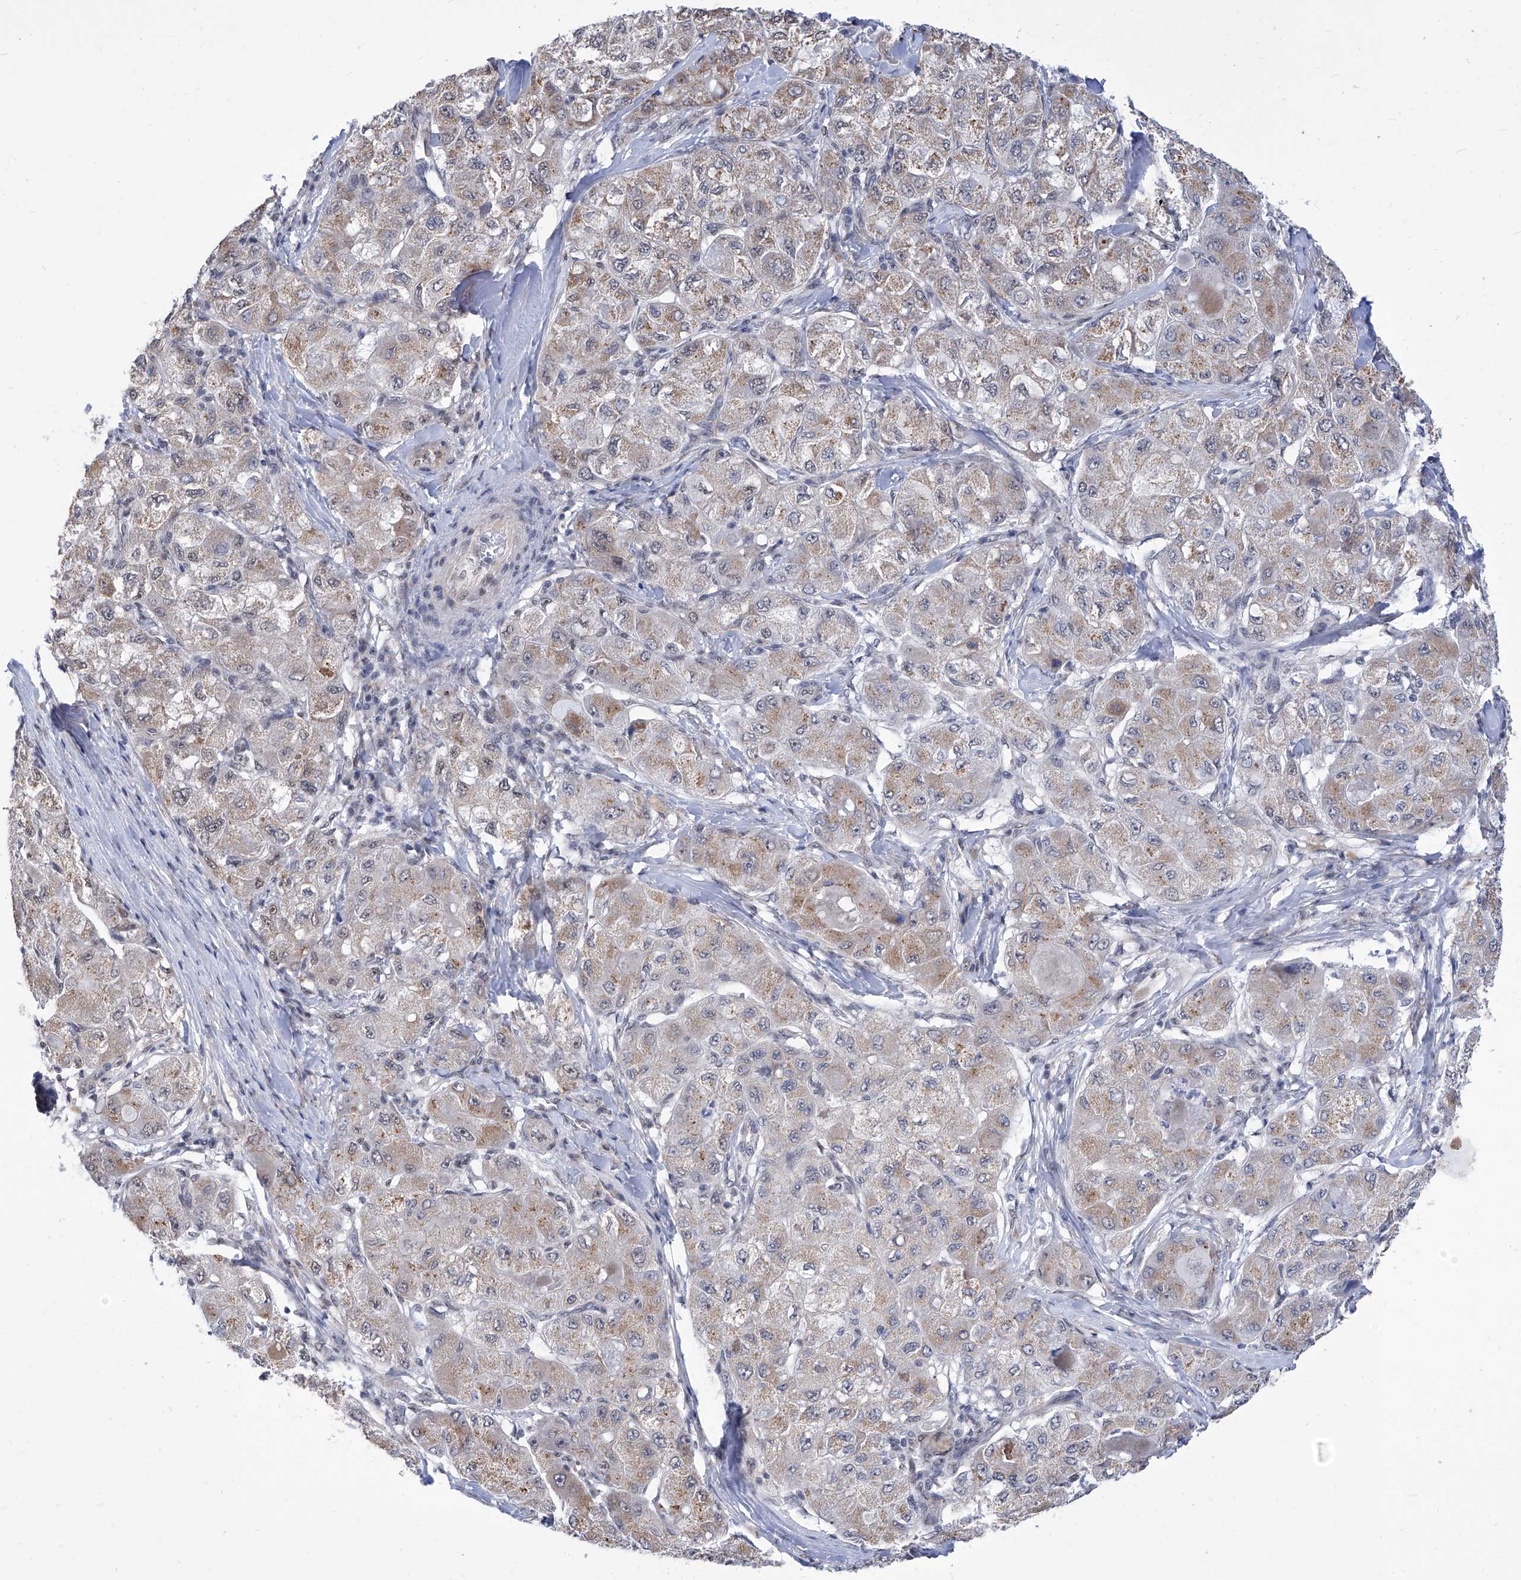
{"staining": {"intensity": "weak", "quantity": "25%-75%", "location": "cytoplasmic/membranous,nuclear"}, "tissue": "liver cancer", "cell_type": "Tumor cells", "image_type": "cancer", "snomed": [{"axis": "morphology", "description": "Carcinoma, Hepatocellular, NOS"}, {"axis": "topography", "description": "Liver"}], "caption": "Tumor cells exhibit low levels of weak cytoplasmic/membranous and nuclear expression in approximately 25%-75% of cells in human liver cancer (hepatocellular carcinoma).", "gene": "SART1", "patient": {"sex": "male", "age": 80}}